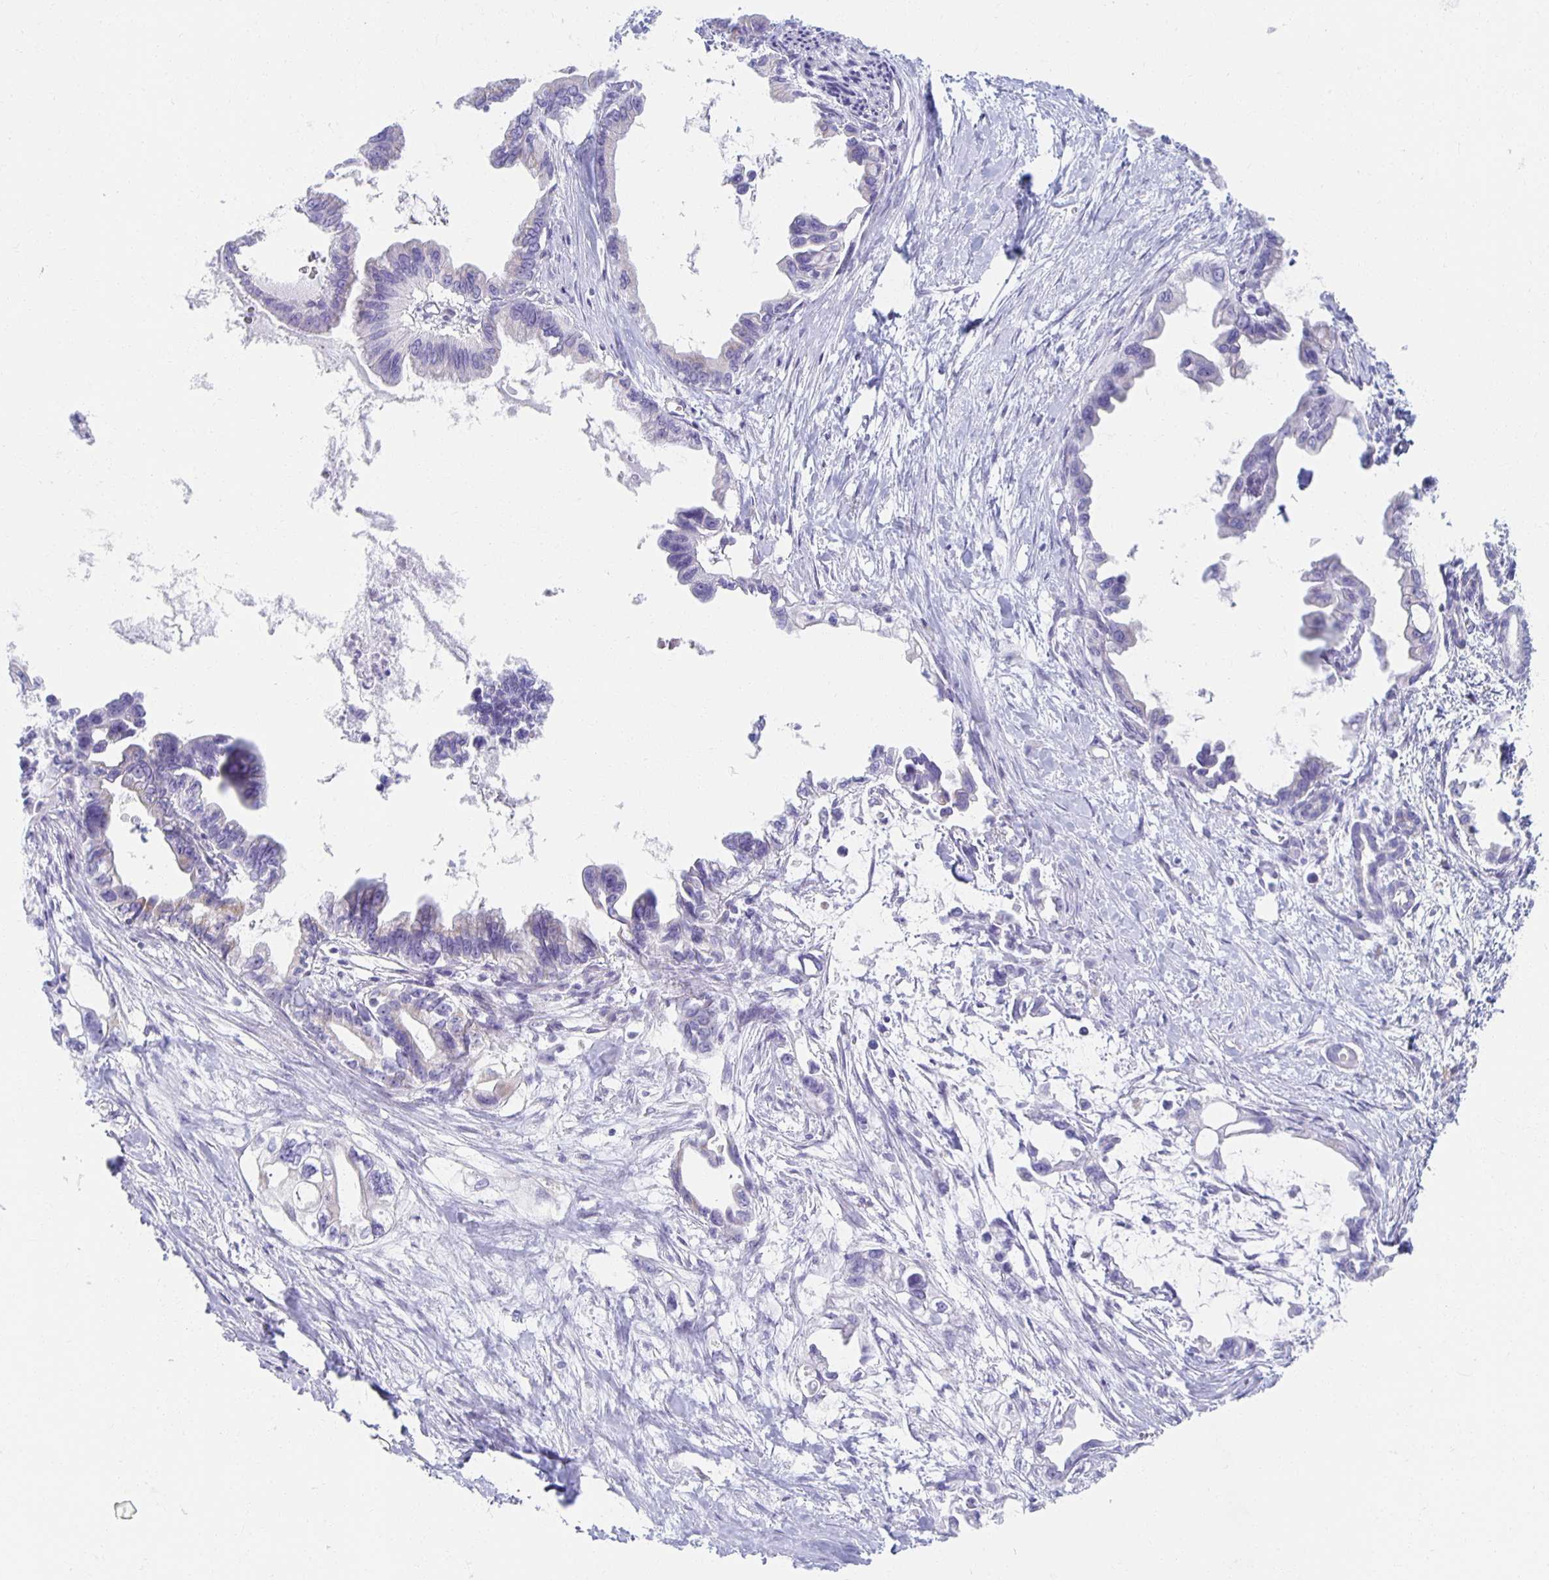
{"staining": {"intensity": "negative", "quantity": "none", "location": "none"}, "tissue": "pancreatic cancer", "cell_type": "Tumor cells", "image_type": "cancer", "snomed": [{"axis": "morphology", "description": "Adenocarcinoma, NOS"}, {"axis": "topography", "description": "Pancreas"}], "caption": "A high-resolution micrograph shows IHC staining of pancreatic cancer, which displays no significant expression in tumor cells. Brightfield microscopy of immunohistochemistry (IHC) stained with DAB (brown) and hematoxylin (blue), captured at high magnification.", "gene": "TEX44", "patient": {"sex": "male", "age": 61}}